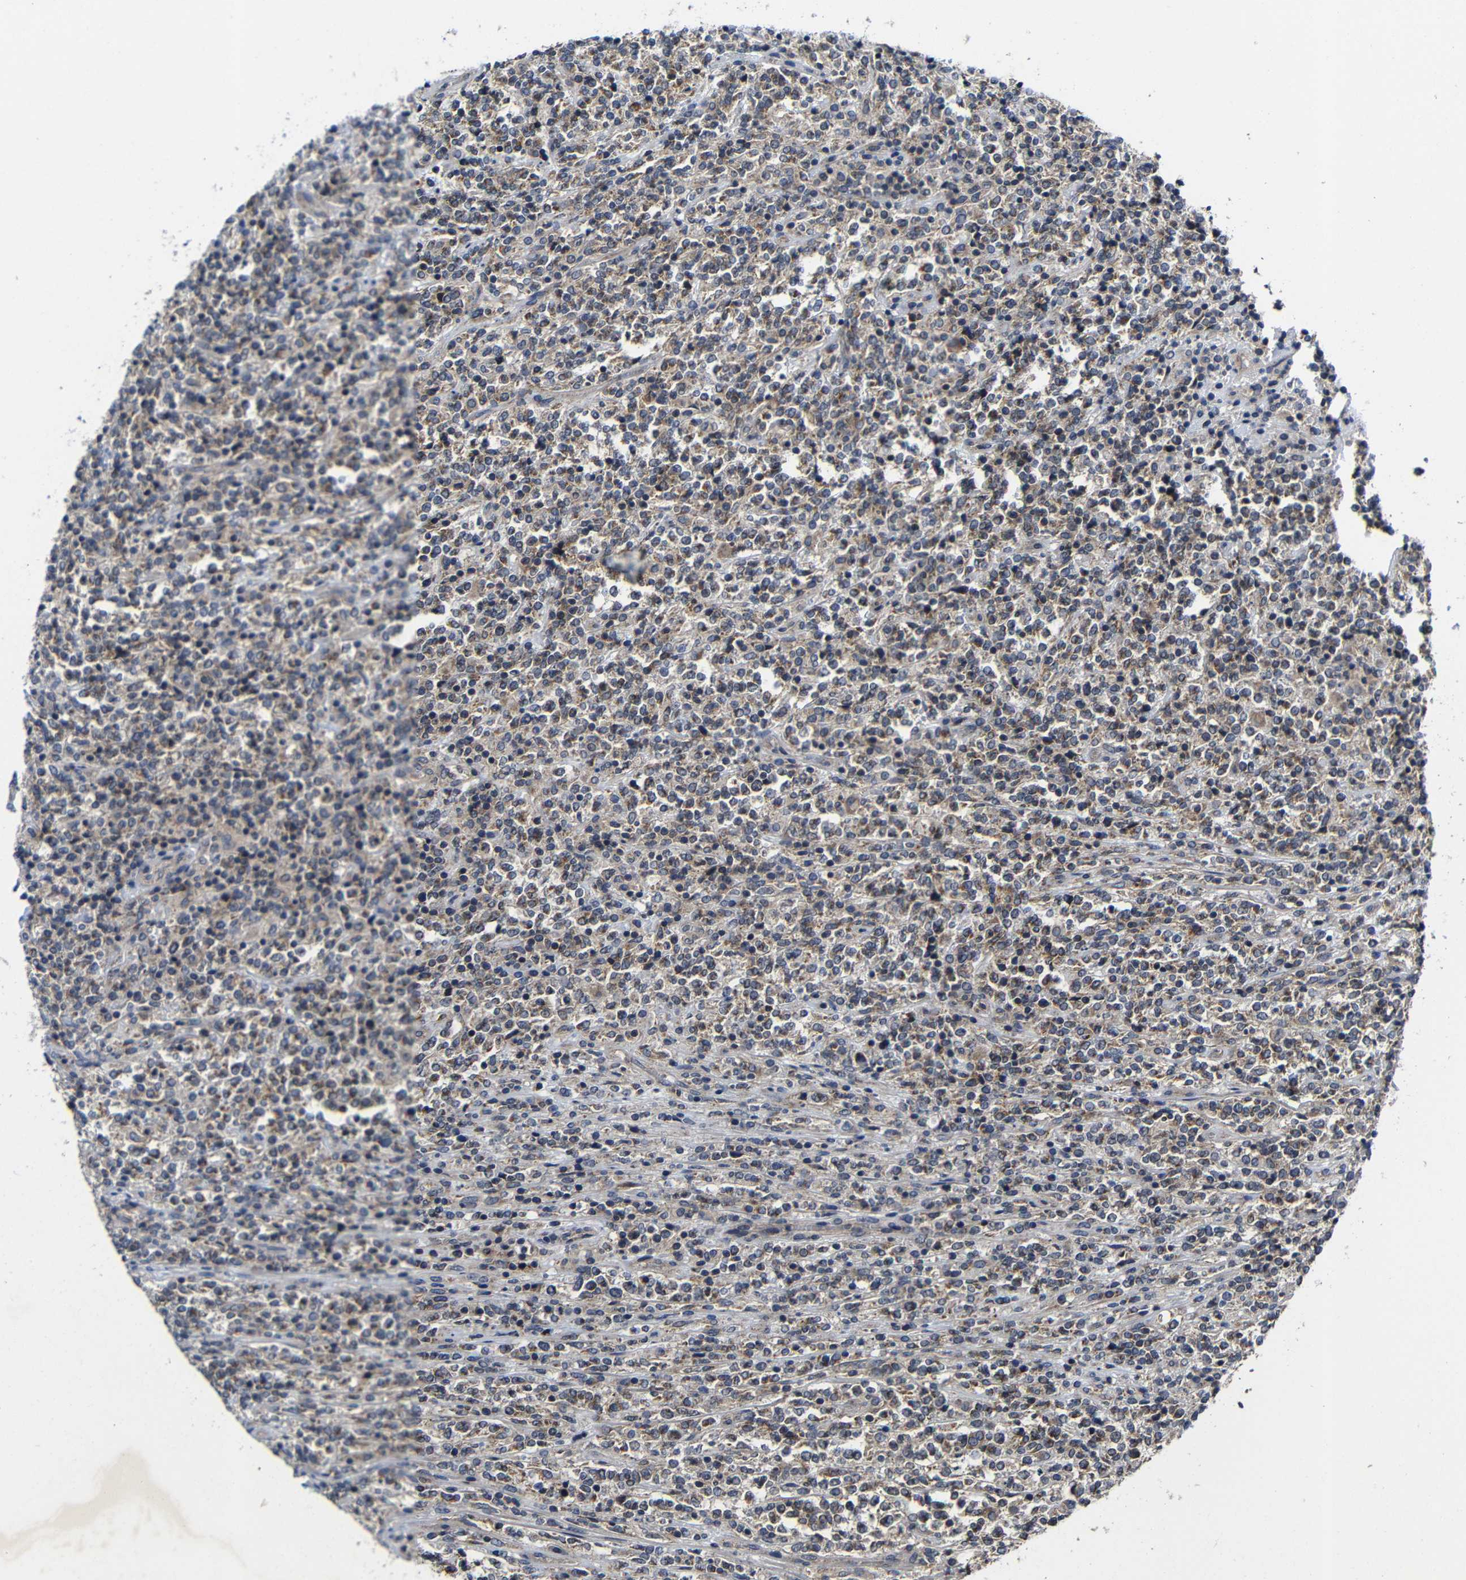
{"staining": {"intensity": "moderate", "quantity": "25%-75%", "location": "cytoplasmic/membranous"}, "tissue": "lymphoma", "cell_type": "Tumor cells", "image_type": "cancer", "snomed": [{"axis": "morphology", "description": "Malignant lymphoma, non-Hodgkin's type, High grade"}, {"axis": "topography", "description": "Soft tissue"}], "caption": "High-power microscopy captured an IHC image of lymphoma, revealing moderate cytoplasmic/membranous expression in about 25%-75% of tumor cells. Using DAB (brown) and hematoxylin (blue) stains, captured at high magnification using brightfield microscopy.", "gene": "LPAR5", "patient": {"sex": "male", "age": 18}}